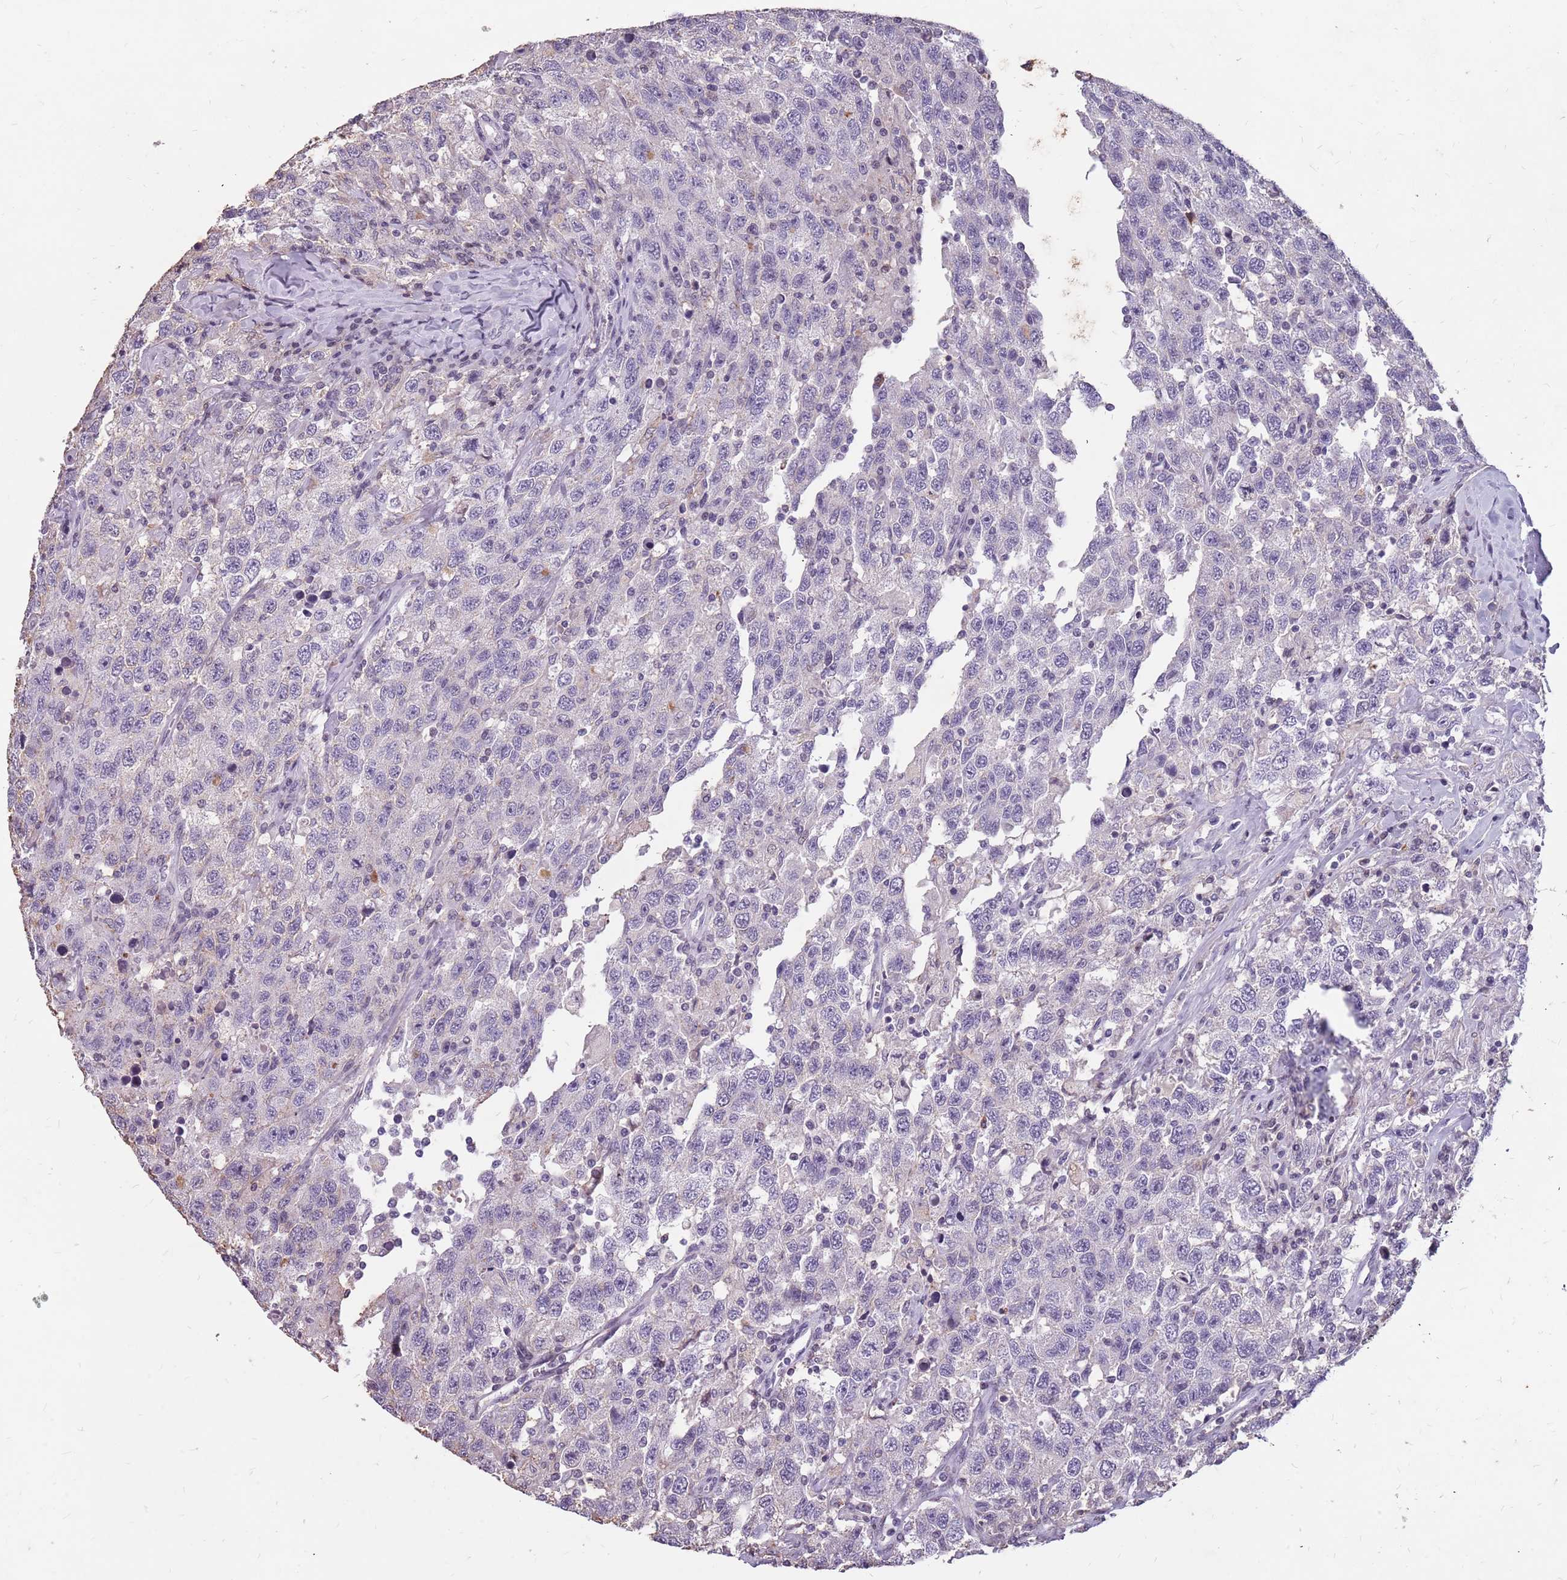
{"staining": {"intensity": "negative", "quantity": "none", "location": "none"}, "tissue": "testis cancer", "cell_type": "Tumor cells", "image_type": "cancer", "snomed": [{"axis": "morphology", "description": "Seminoma, NOS"}, {"axis": "topography", "description": "Testis"}], "caption": "Micrograph shows no significant protein staining in tumor cells of testis seminoma.", "gene": "NEK6", "patient": {"sex": "male", "age": 65}}